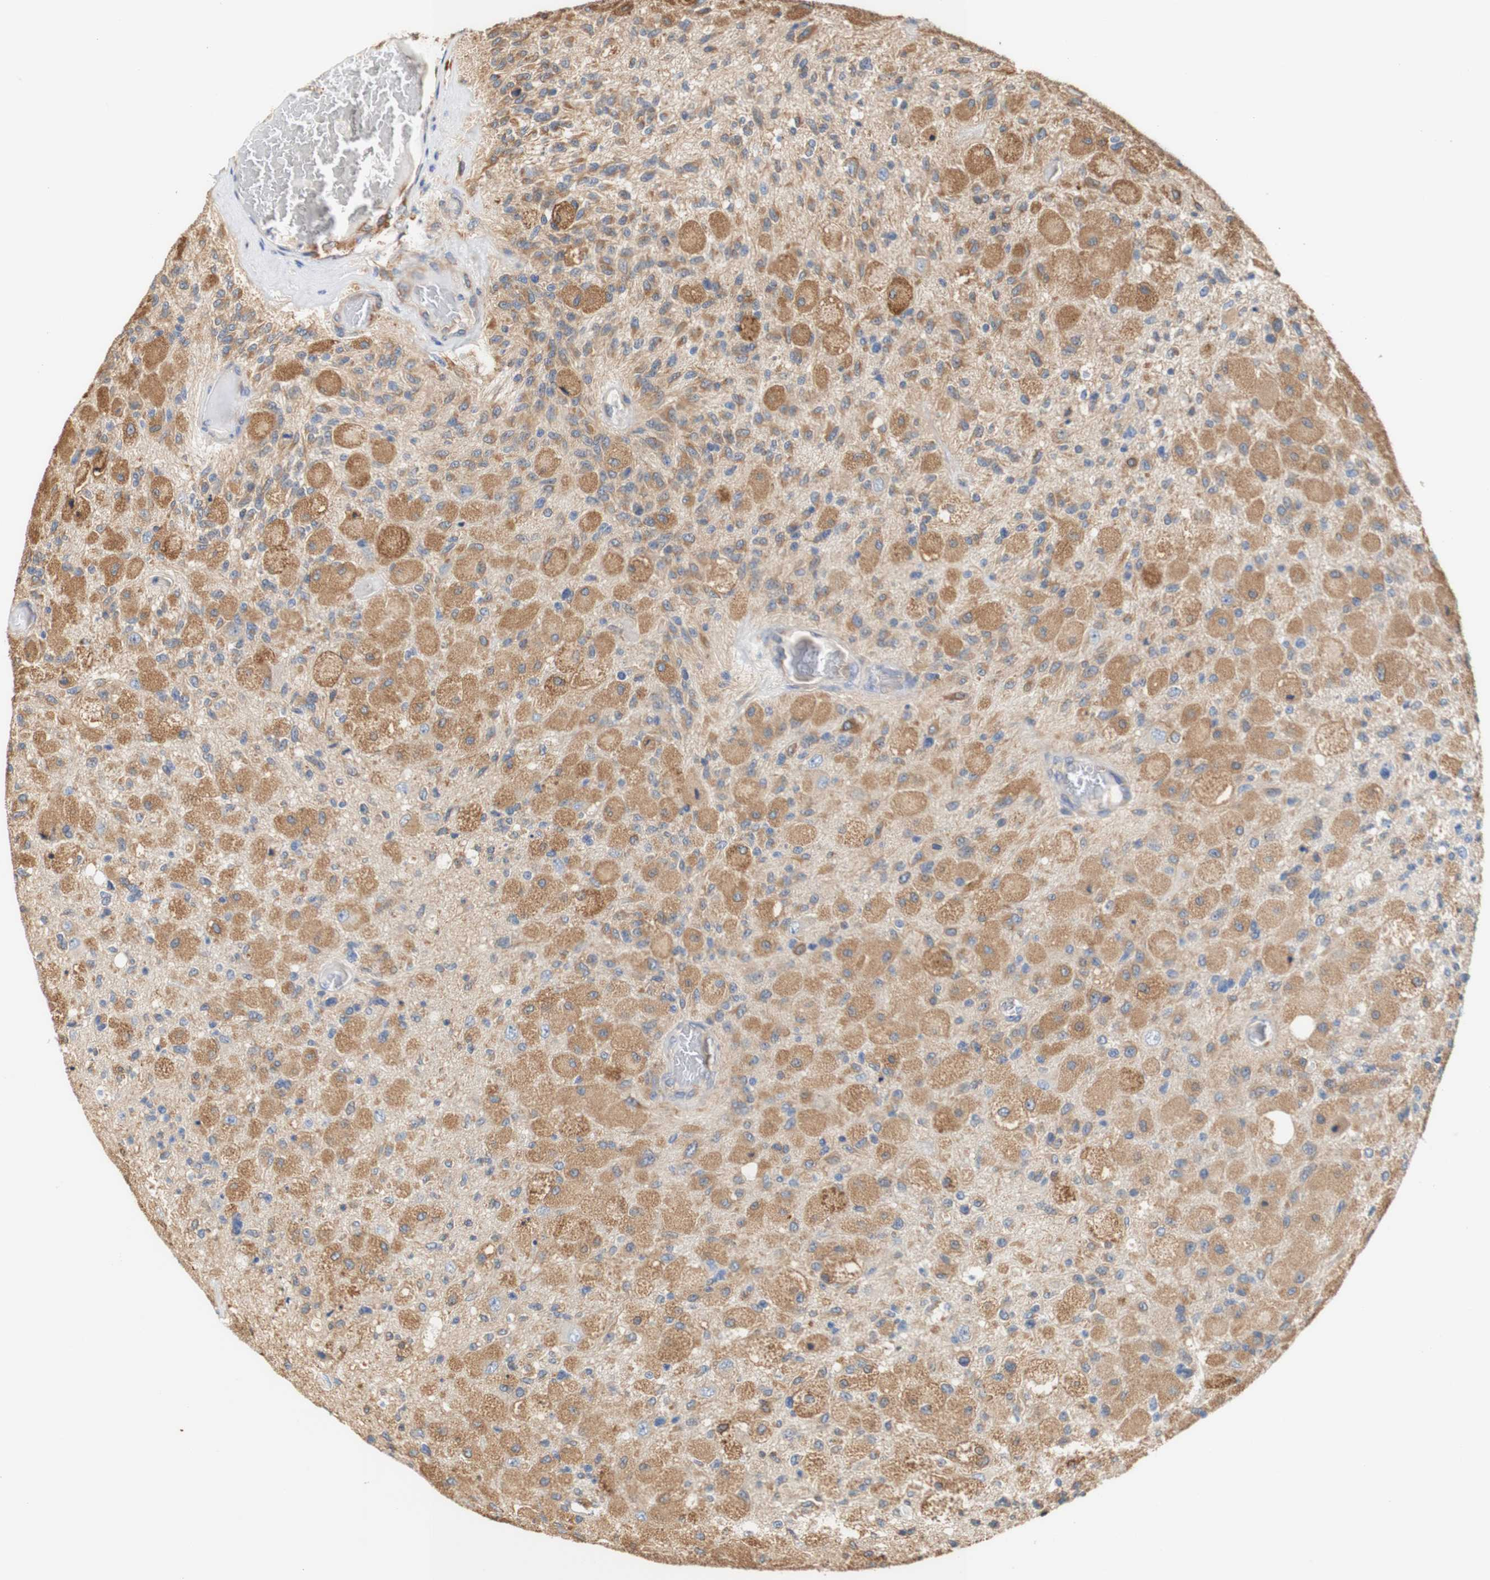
{"staining": {"intensity": "moderate", "quantity": "25%-75%", "location": "cytoplasmic/membranous"}, "tissue": "glioma", "cell_type": "Tumor cells", "image_type": "cancer", "snomed": [{"axis": "morphology", "description": "Normal tissue, NOS"}, {"axis": "morphology", "description": "Glioma, malignant, High grade"}, {"axis": "topography", "description": "Cerebral cortex"}], "caption": "Glioma stained with a brown dye displays moderate cytoplasmic/membranous positive staining in approximately 25%-75% of tumor cells.", "gene": "EIF2AK4", "patient": {"sex": "male", "age": 77}}